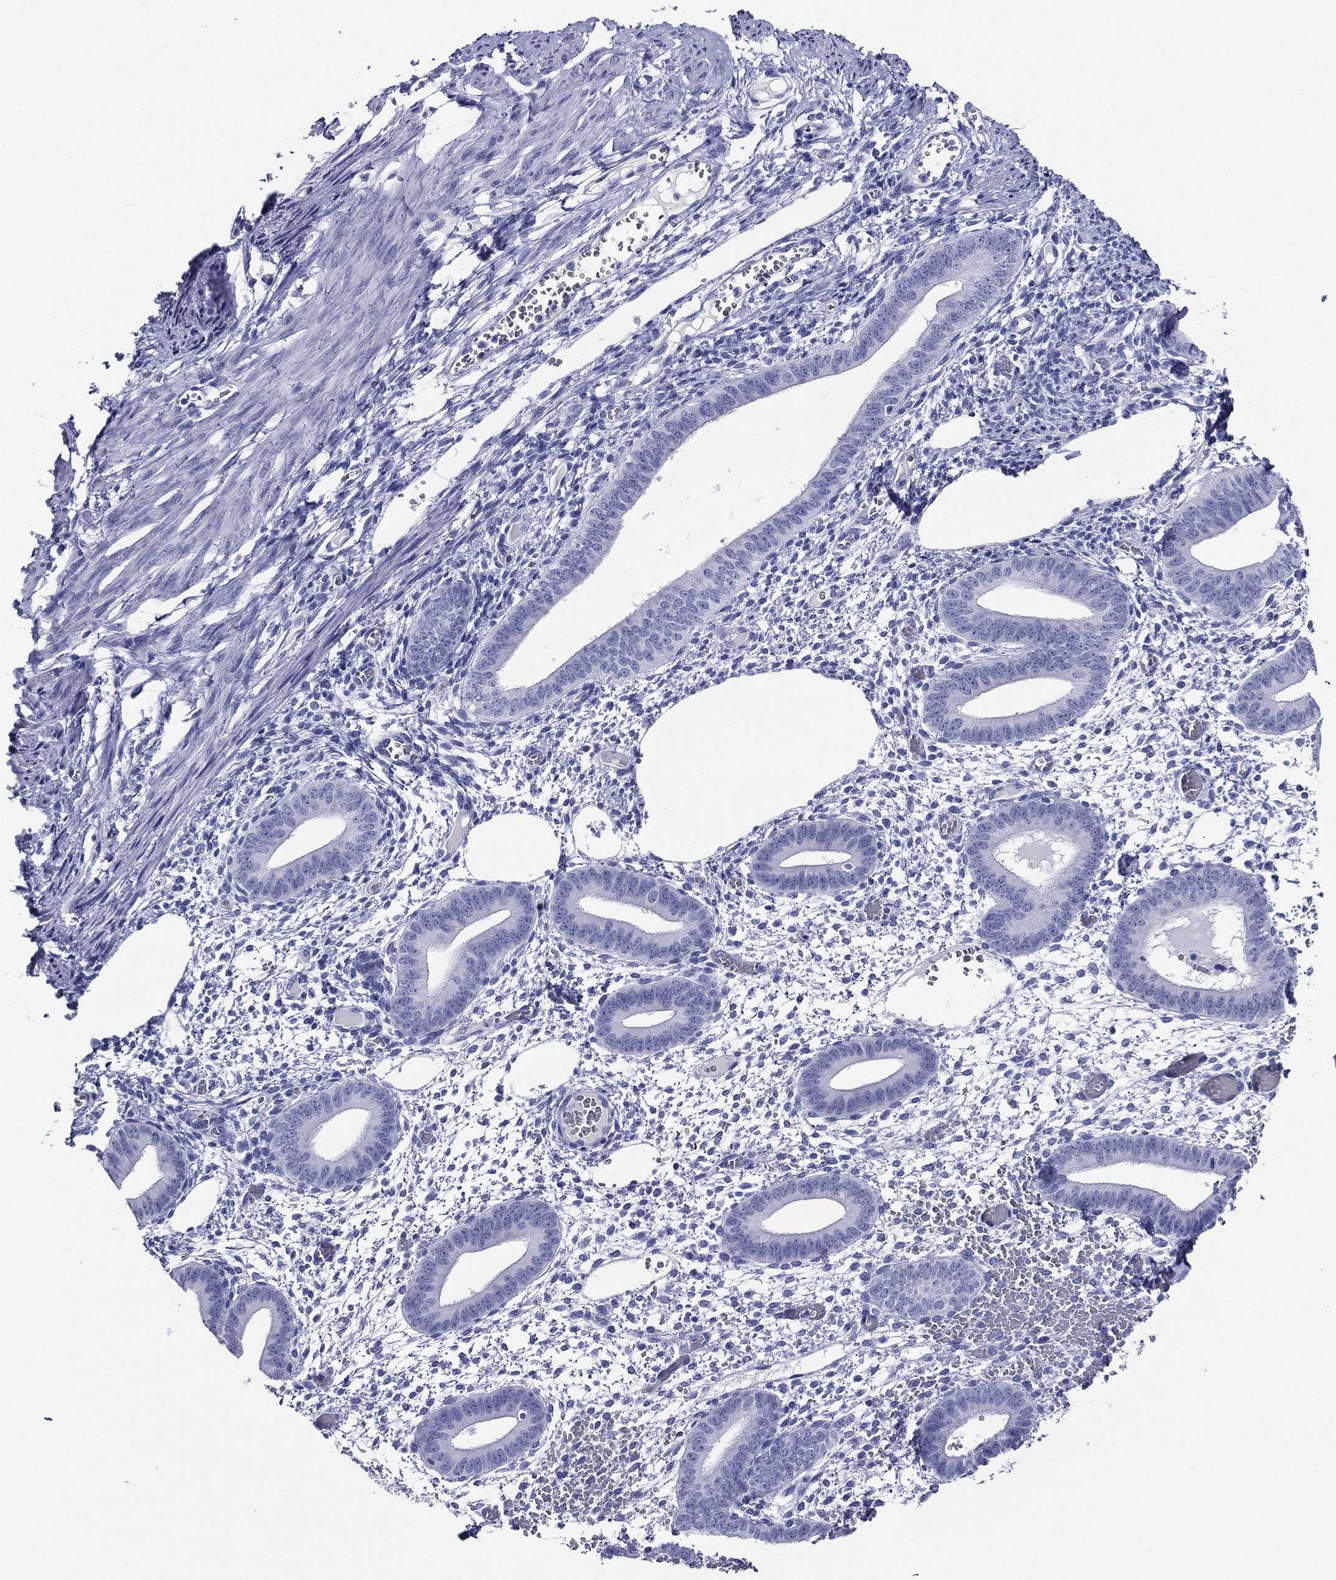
{"staining": {"intensity": "negative", "quantity": "none", "location": "none"}, "tissue": "endometrium", "cell_type": "Cells in endometrial stroma", "image_type": "normal", "snomed": [{"axis": "morphology", "description": "Normal tissue, NOS"}, {"axis": "topography", "description": "Endometrium"}], "caption": "Immunohistochemistry of benign endometrium displays no staining in cells in endometrial stroma.", "gene": "ACE2", "patient": {"sex": "female", "age": 42}}